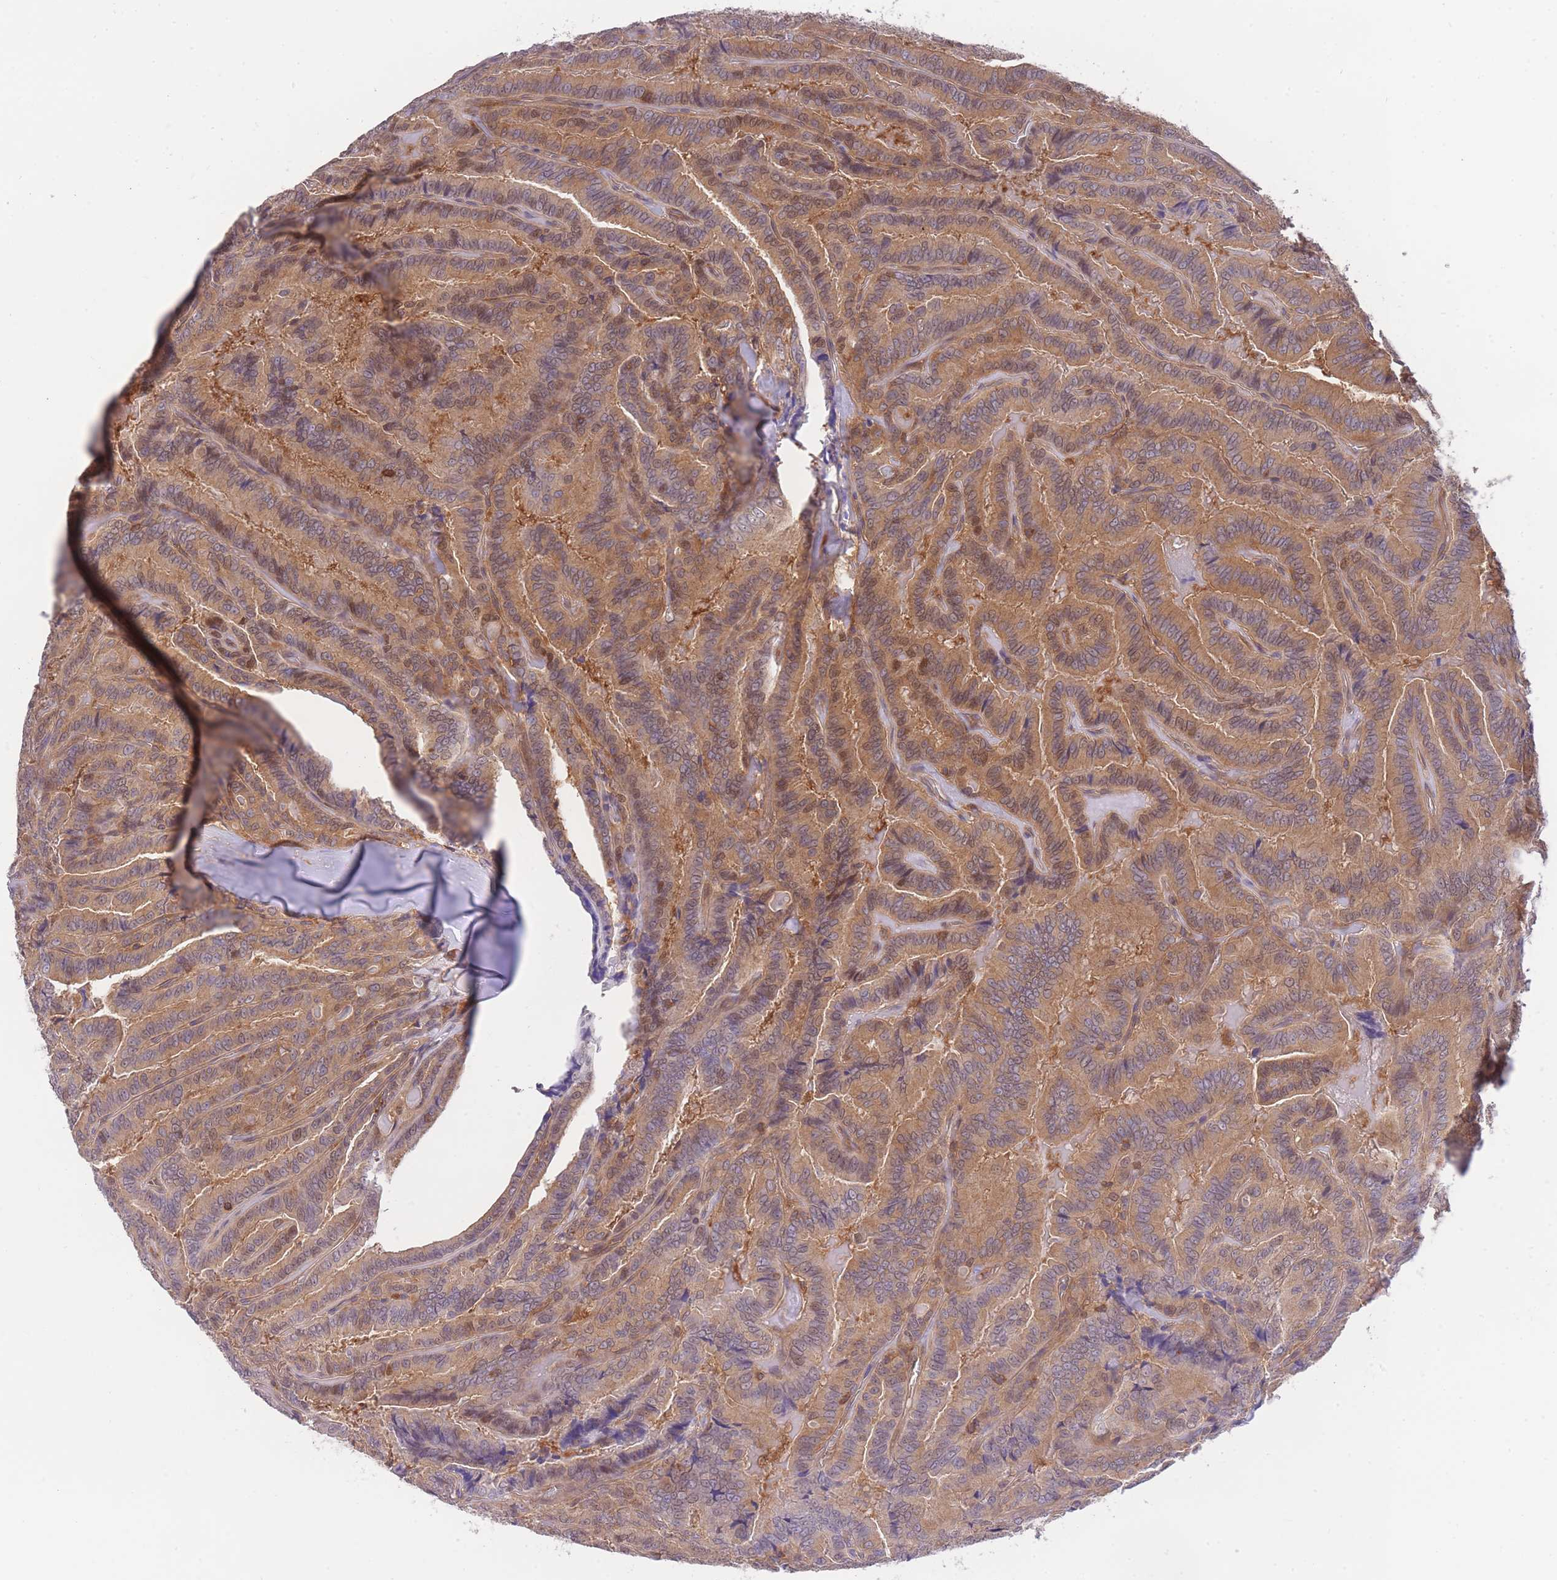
{"staining": {"intensity": "moderate", "quantity": ">75%", "location": "cytoplasmic/membranous"}, "tissue": "thyroid cancer", "cell_type": "Tumor cells", "image_type": "cancer", "snomed": [{"axis": "morphology", "description": "Papillary adenocarcinoma, NOS"}, {"axis": "topography", "description": "Thyroid gland"}], "caption": "Thyroid cancer (papillary adenocarcinoma) stained with IHC displays moderate cytoplasmic/membranous positivity in about >75% of tumor cells. The staining was performed using DAB to visualize the protein expression in brown, while the nuclei were stained in blue with hematoxylin (Magnification: 20x).", "gene": "PREP", "patient": {"sex": "male", "age": 61}}